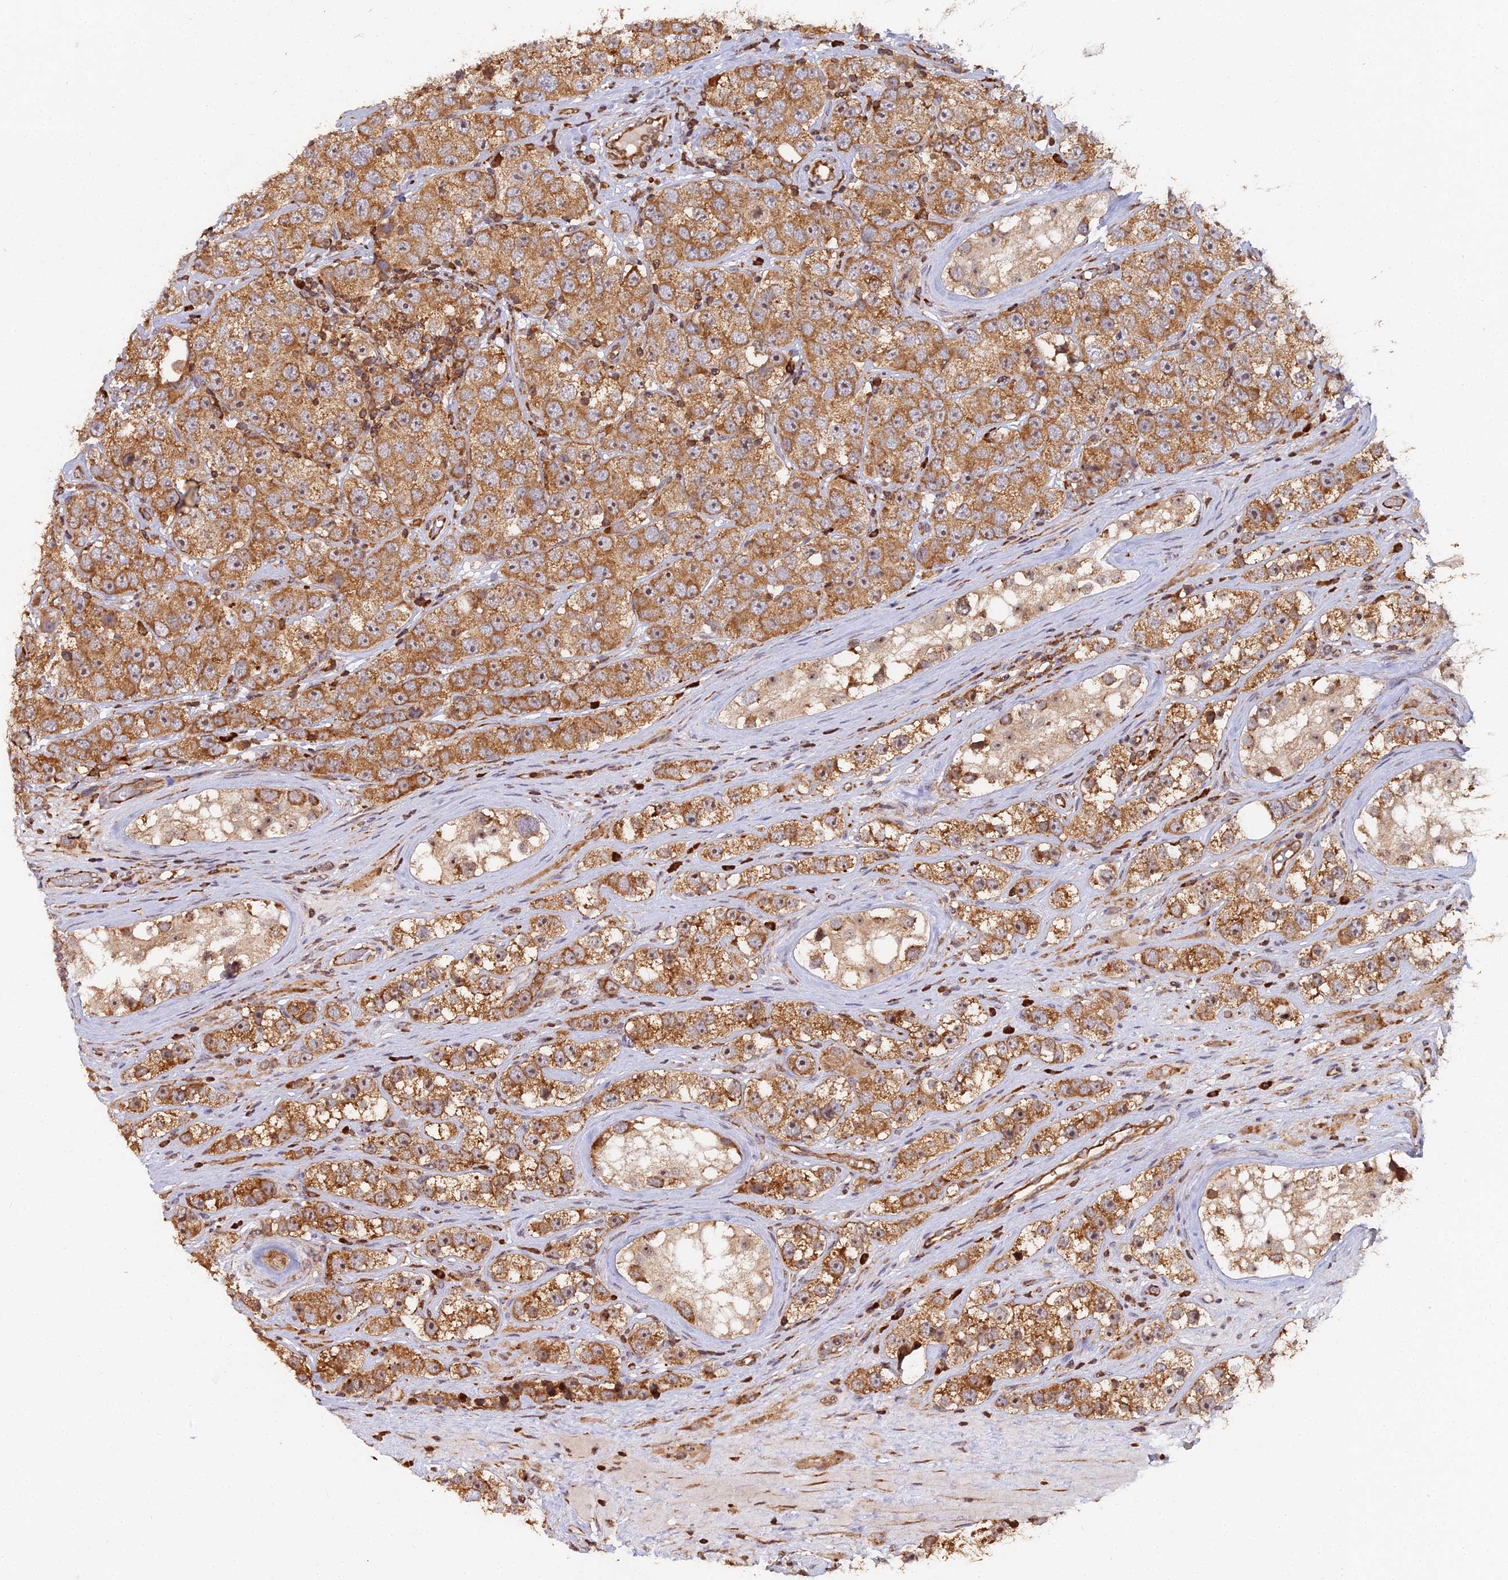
{"staining": {"intensity": "moderate", "quantity": ">75%", "location": "cytoplasmic/membranous"}, "tissue": "testis cancer", "cell_type": "Tumor cells", "image_type": "cancer", "snomed": [{"axis": "morphology", "description": "Seminoma, NOS"}, {"axis": "topography", "description": "Testis"}], "caption": "The immunohistochemical stain shows moderate cytoplasmic/membranous staining in tumor cells of seminoma (testis) tissue.", "gene": "RPL26", "patient": {"sex": "male", "age": 28}}